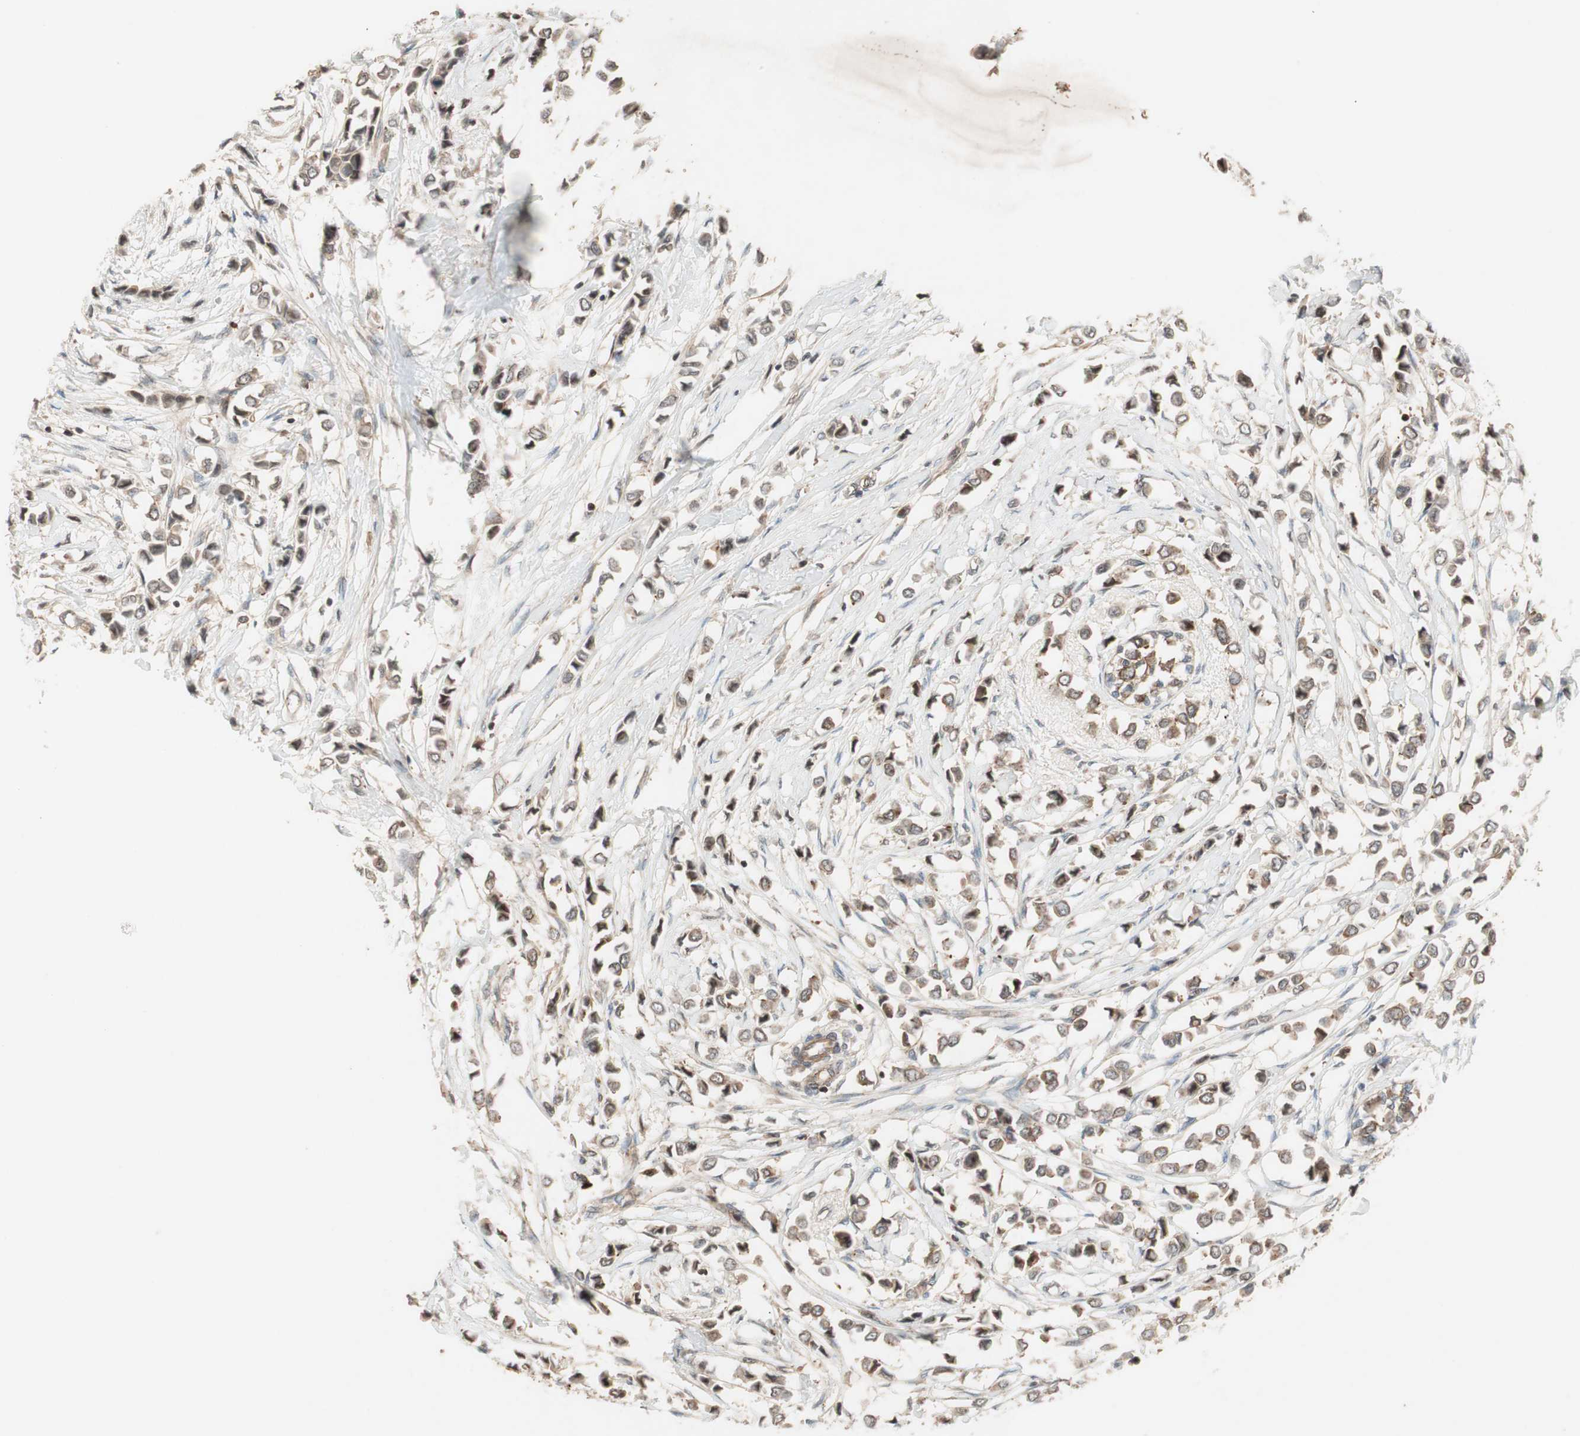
{"staining": {"intensity": "moderate", "quantity": "25%-75%", "location": "cytoplasmic/membranous,nuclear"}, "tissue": "breast cancer", "cell_type": "Tumor cells", "image_type": "cancer", "snomed": [{"axis": "morphology", "description": "Lobular carcinoma"}, {"axis": "topography", "description": "Breast"}], "caption": "Immunohistochemical staining of breast cancer exhibits medium levels of moderate cytoplasmic/membranous and nuclear positivity in approximately 25%-75% of tumor cells. (IHC, brightfield microscopy, high magnification).", "gene": "EPHA8", "patient": {"sex": "female", "age": 51}}